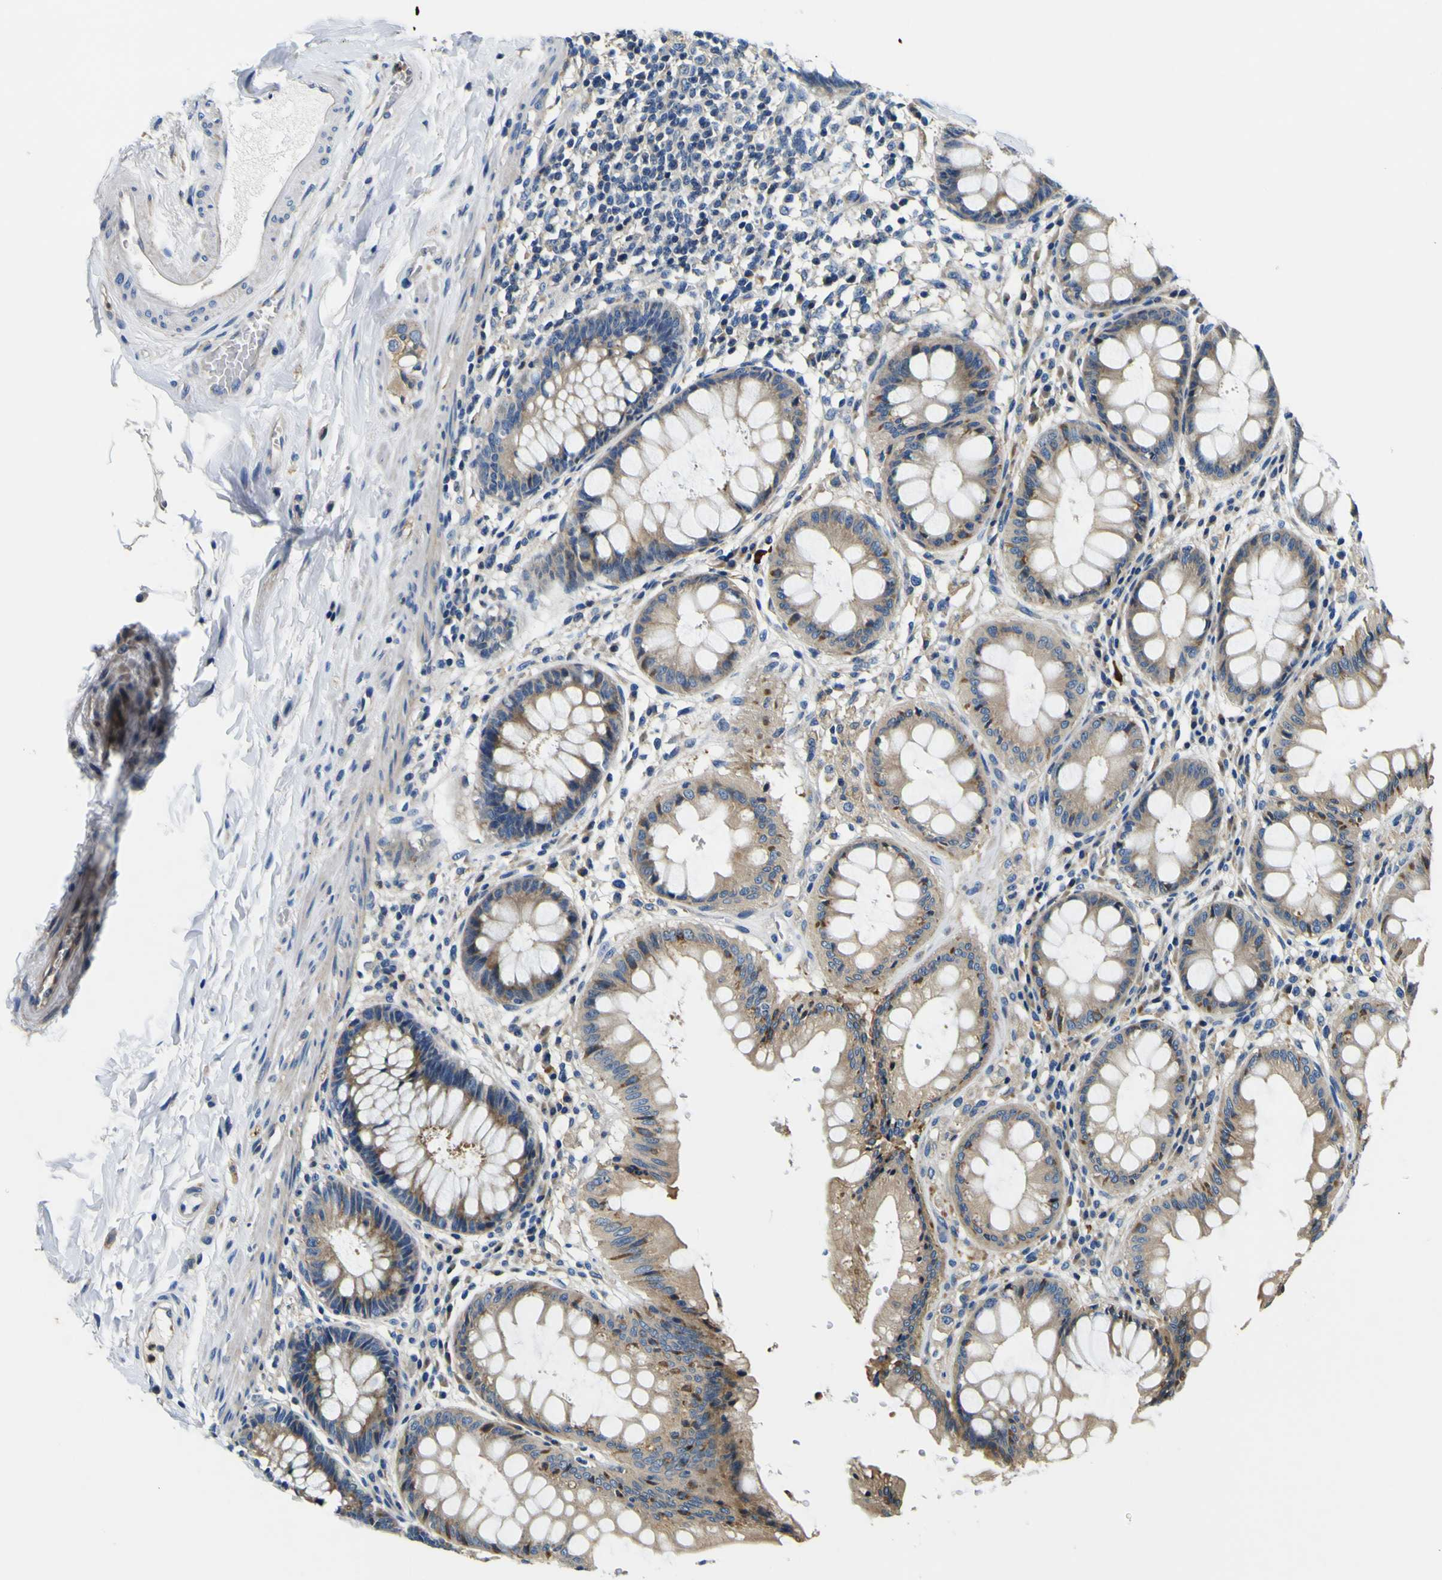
{"staining": {"intensity": "moderate", "quantity": "25%-75%", "location": "cytoplasmic/membranous"}, "tissue": "rectum", "cell_type": "Glandular cells", "image_type": "normal", "snomed": [{"axis": "morphology", "description": "Normal tissue, NOS"}, {"axis": "topography", "description": "Rectum"}], "caption": "The histopathology image exhibits a brown stain indicating the presence of a protein in the cytoplasmic/membranous of glandular cells in rectum.", "gene": "CLSTN1", "patient": {"sex": "female", "age": 46}}